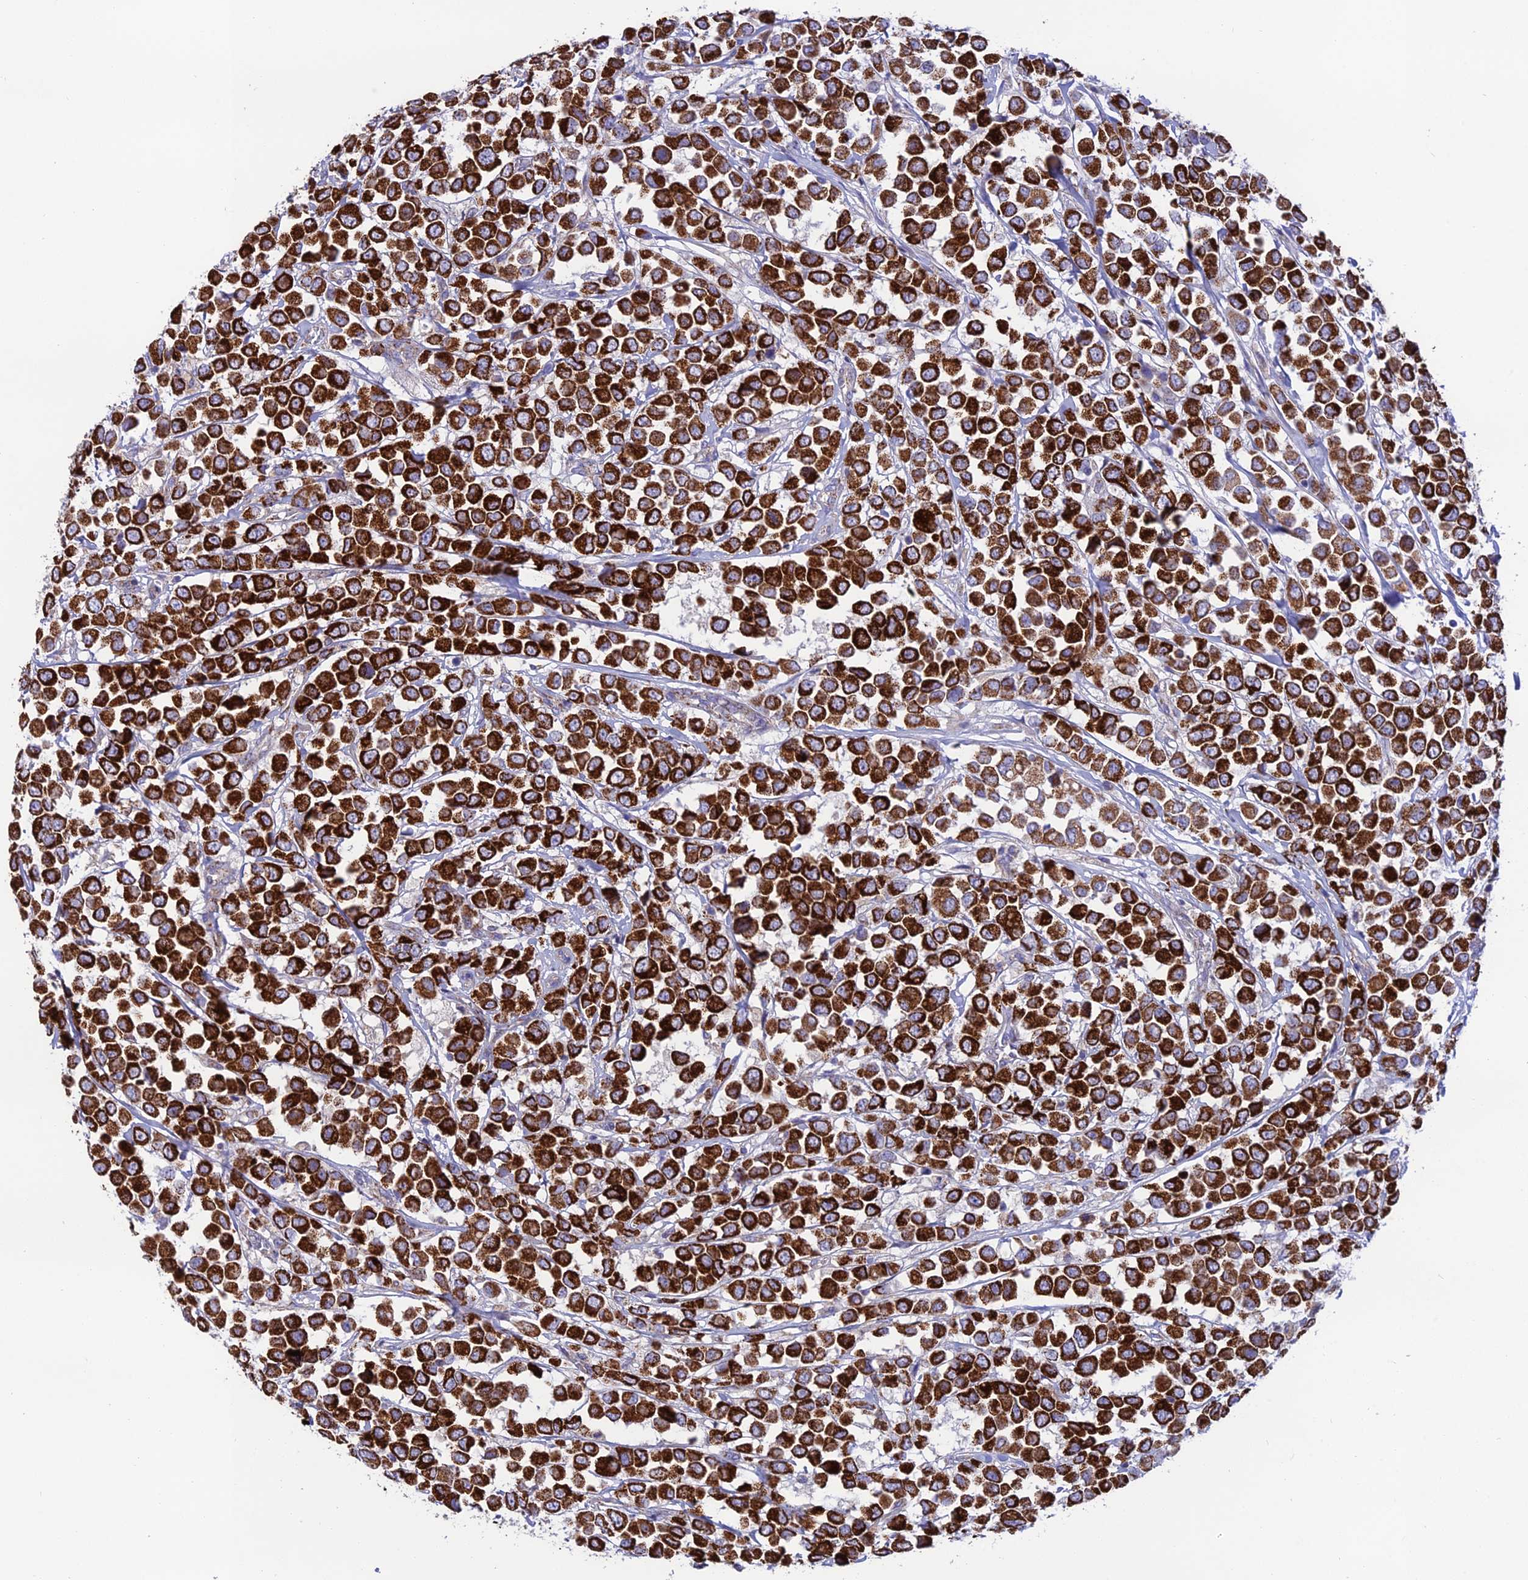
{"staining": {"intensity": "strong", "quantity": ">75%", "location": "cytoplasmic/membranous"}, "tissue": "breast cancer", "cell_type": "Tumor cells", "image_type": "cancer", "snomed": [{"axis": "morphology", "description": "Duct carcinoma"}, {"axis": "topography", "description": "Breast"}], "caption": "Immunohistochemistry (IHC) histopathology image of human intraductal carcinoma (breast) stained for a protein (brown), which exhibits high levels of strong cytoplasmic/membranous expression in approximately >75% of tumor cells.", "gene": "HSDL2", "patient": {"sex": "female", "age": 61}}